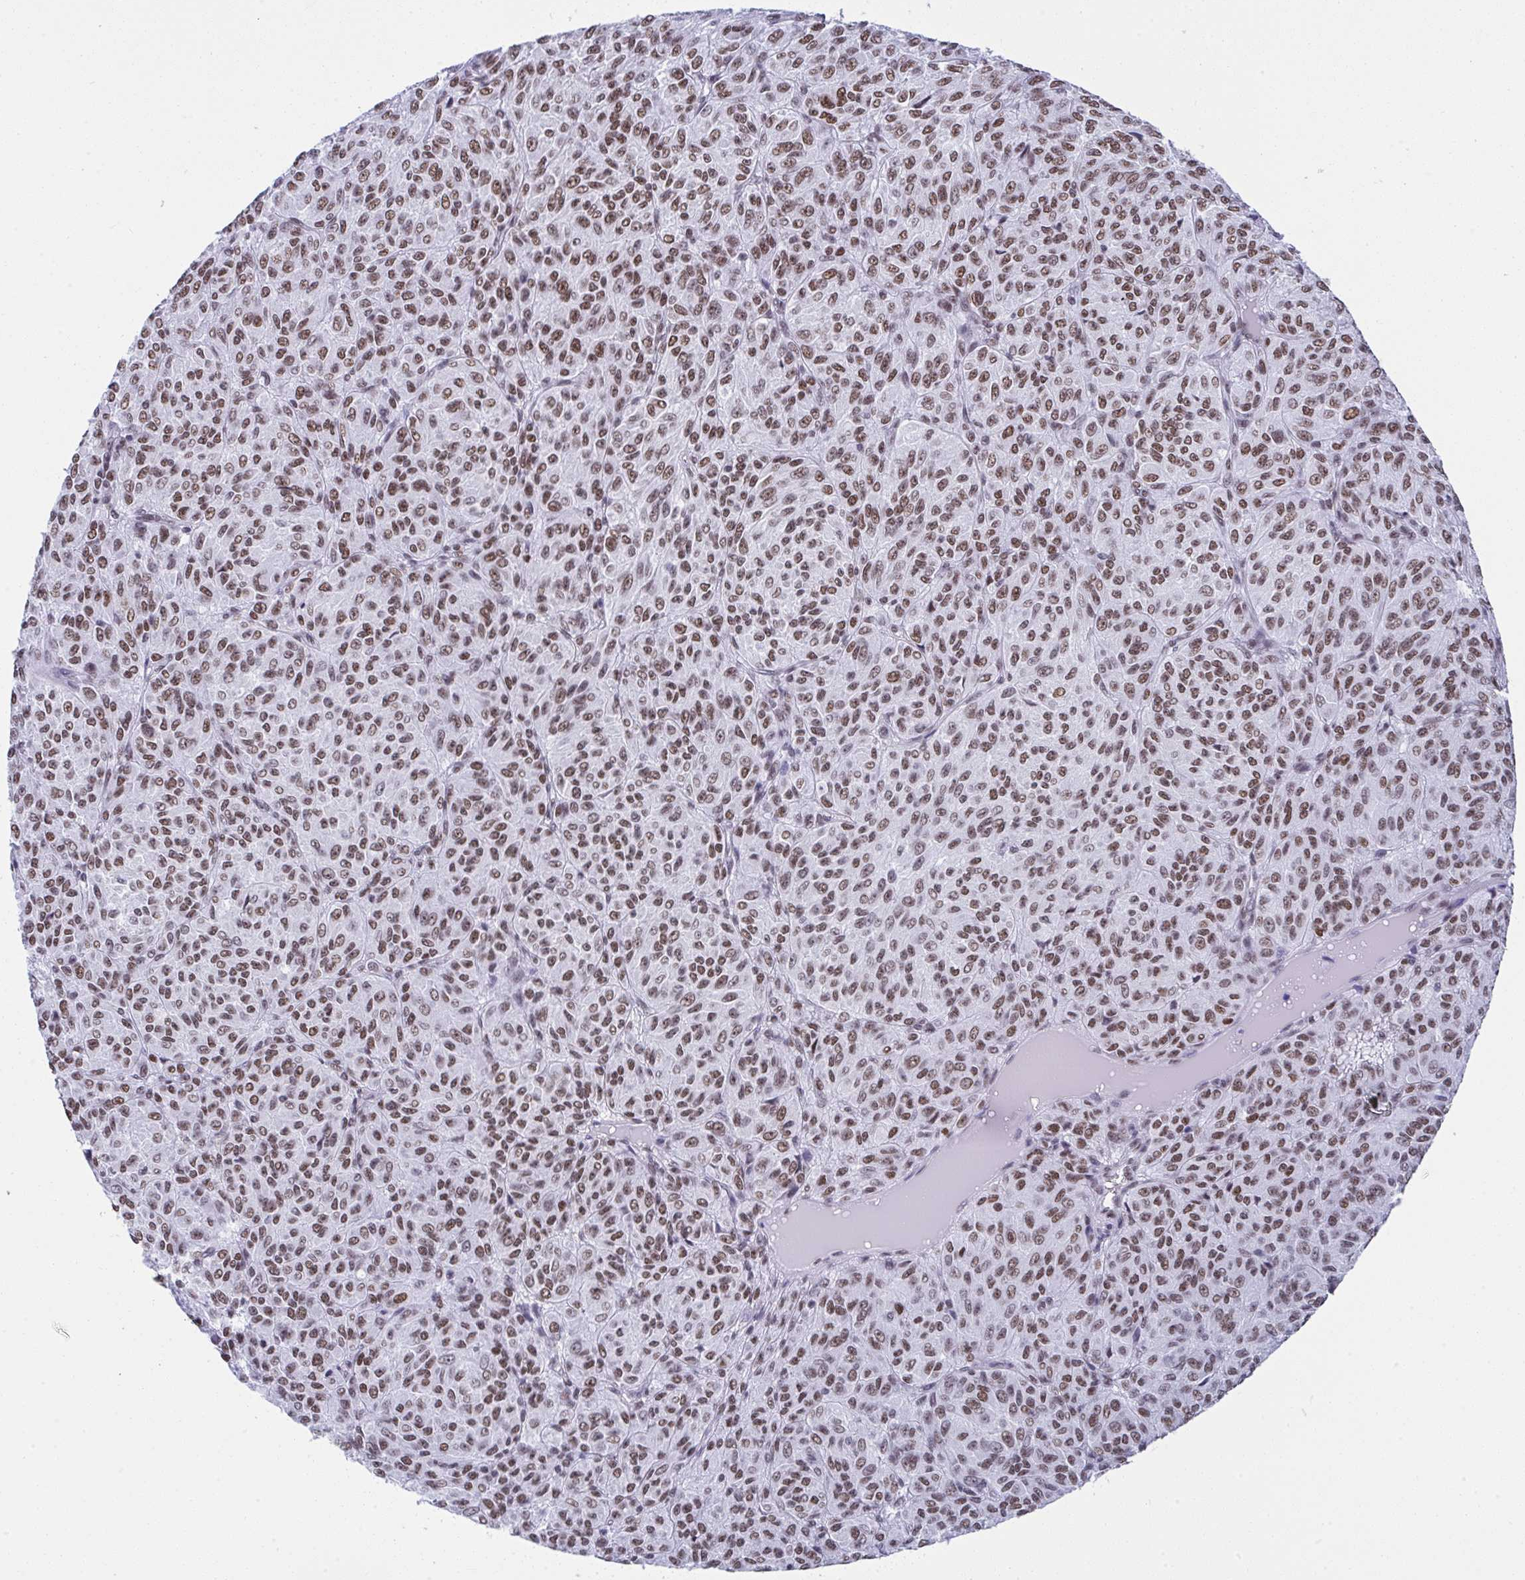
{"staining": {"intensity": "moderate", "quantity": ">75%", "location": "nuclear"}, "tissue": "melanoma", "cell_type": "Tumor cells", "image_type": "cancer", "snomed": [{"axis": "morphology", "description": "Malignant melanoma, Metastatic site"}, {"axis": "topography", "description": "Brain"}], "caption": "Immunohistochemical staining of melanoma shows medium levels of moderate nuclear expression in approximately >75% of tumor cells.", "gene": "DDX52", "patient": {"sex": "female", "age": 56}}